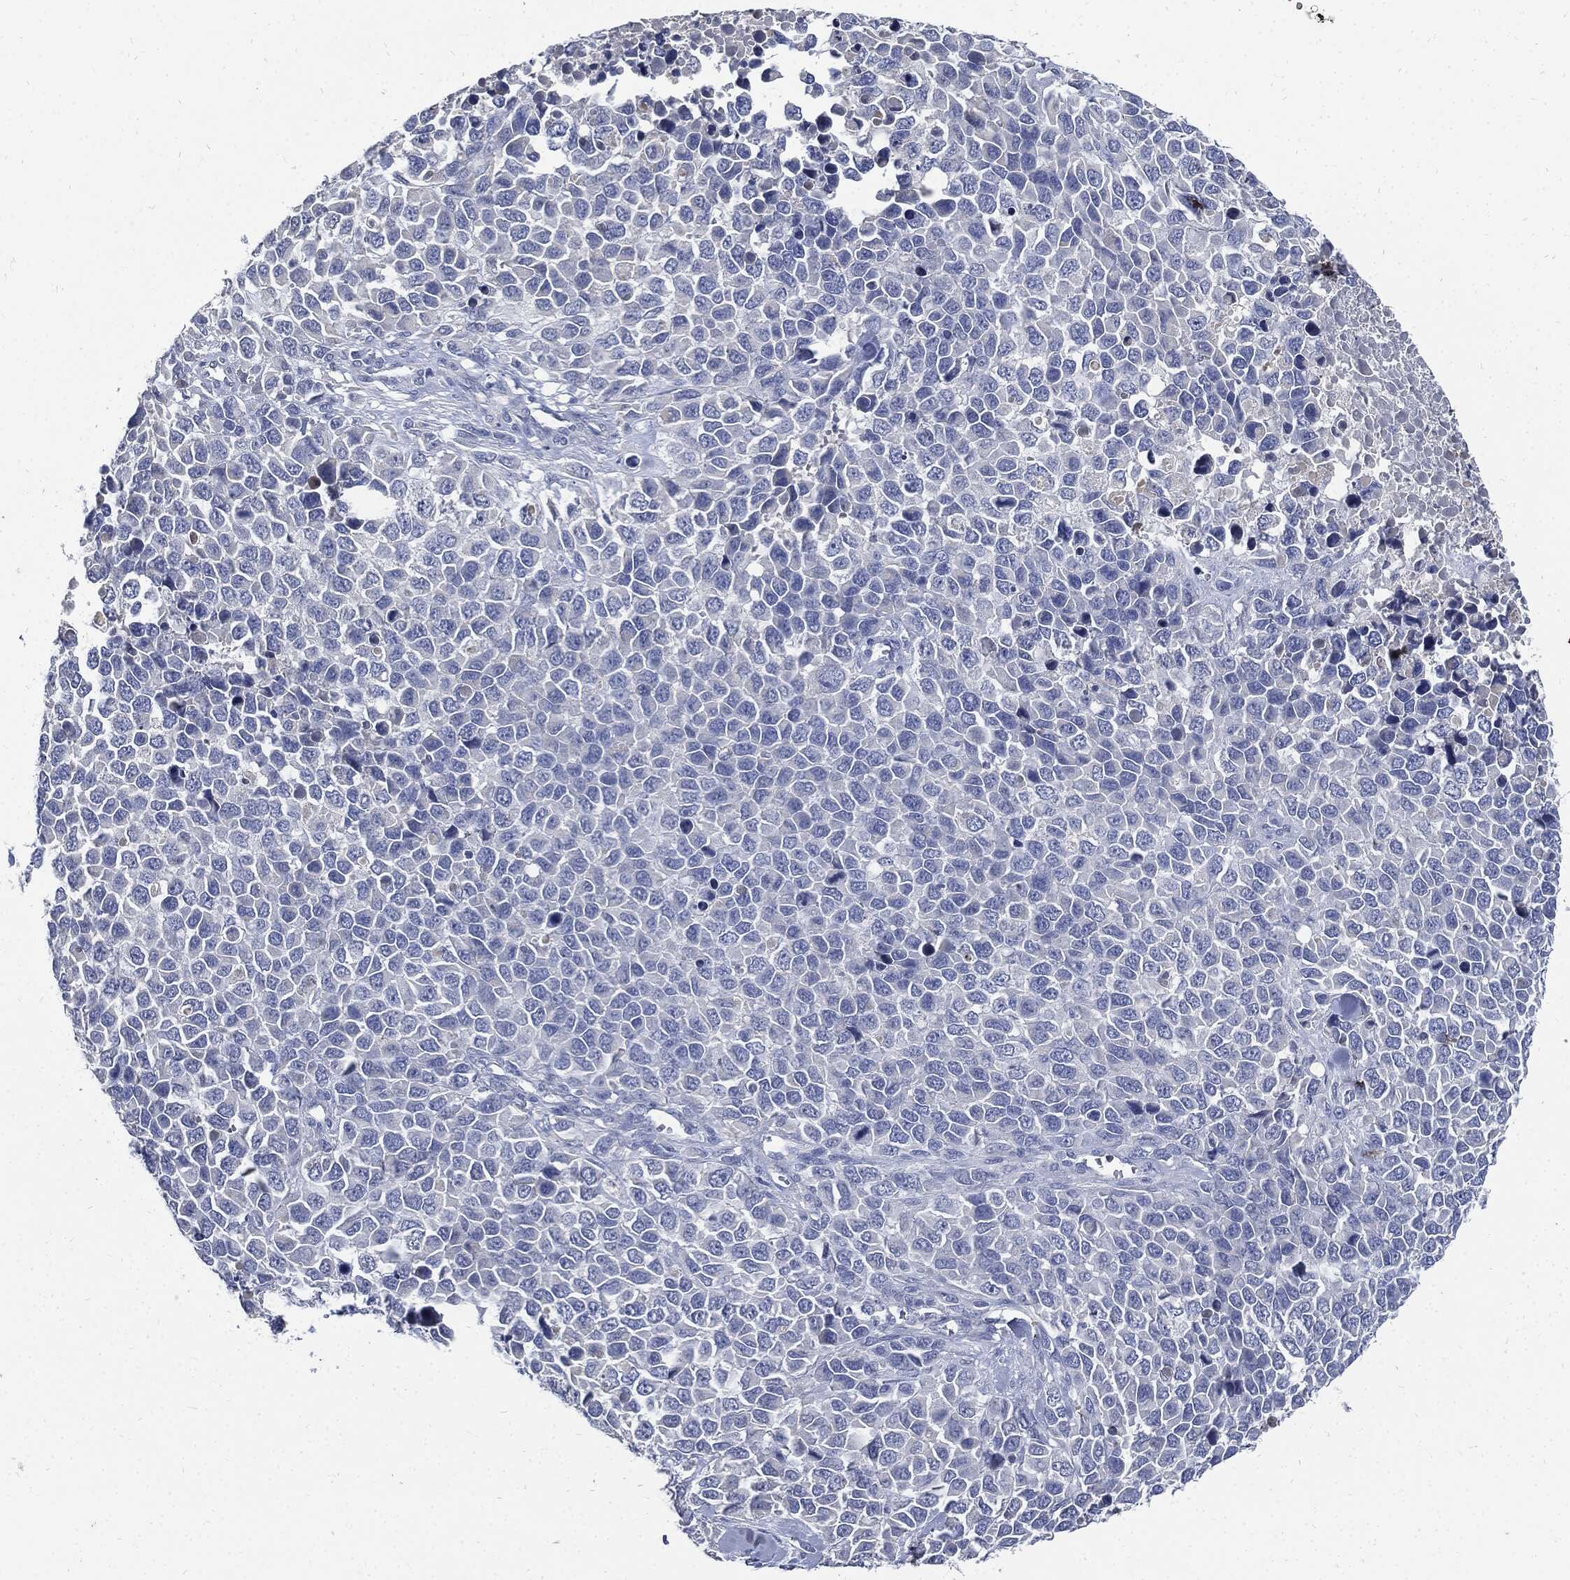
{"staining": {"intensity": "negative", "quantity": "none", "location": "none"}, "tissue": "melanoma", "cell_type": "Tumor cells", "image_type": "cancer", "snomed": [{"axis": "morphology", "description": "Malignant melanoma, Metastatic site"}, {"axis": "topography", "description": "Skin"}], "caption": "There is no significant expression in tumor cells of melanoma.", "gene": "CPE", "patient": {"sex": "male", "age": 84}}